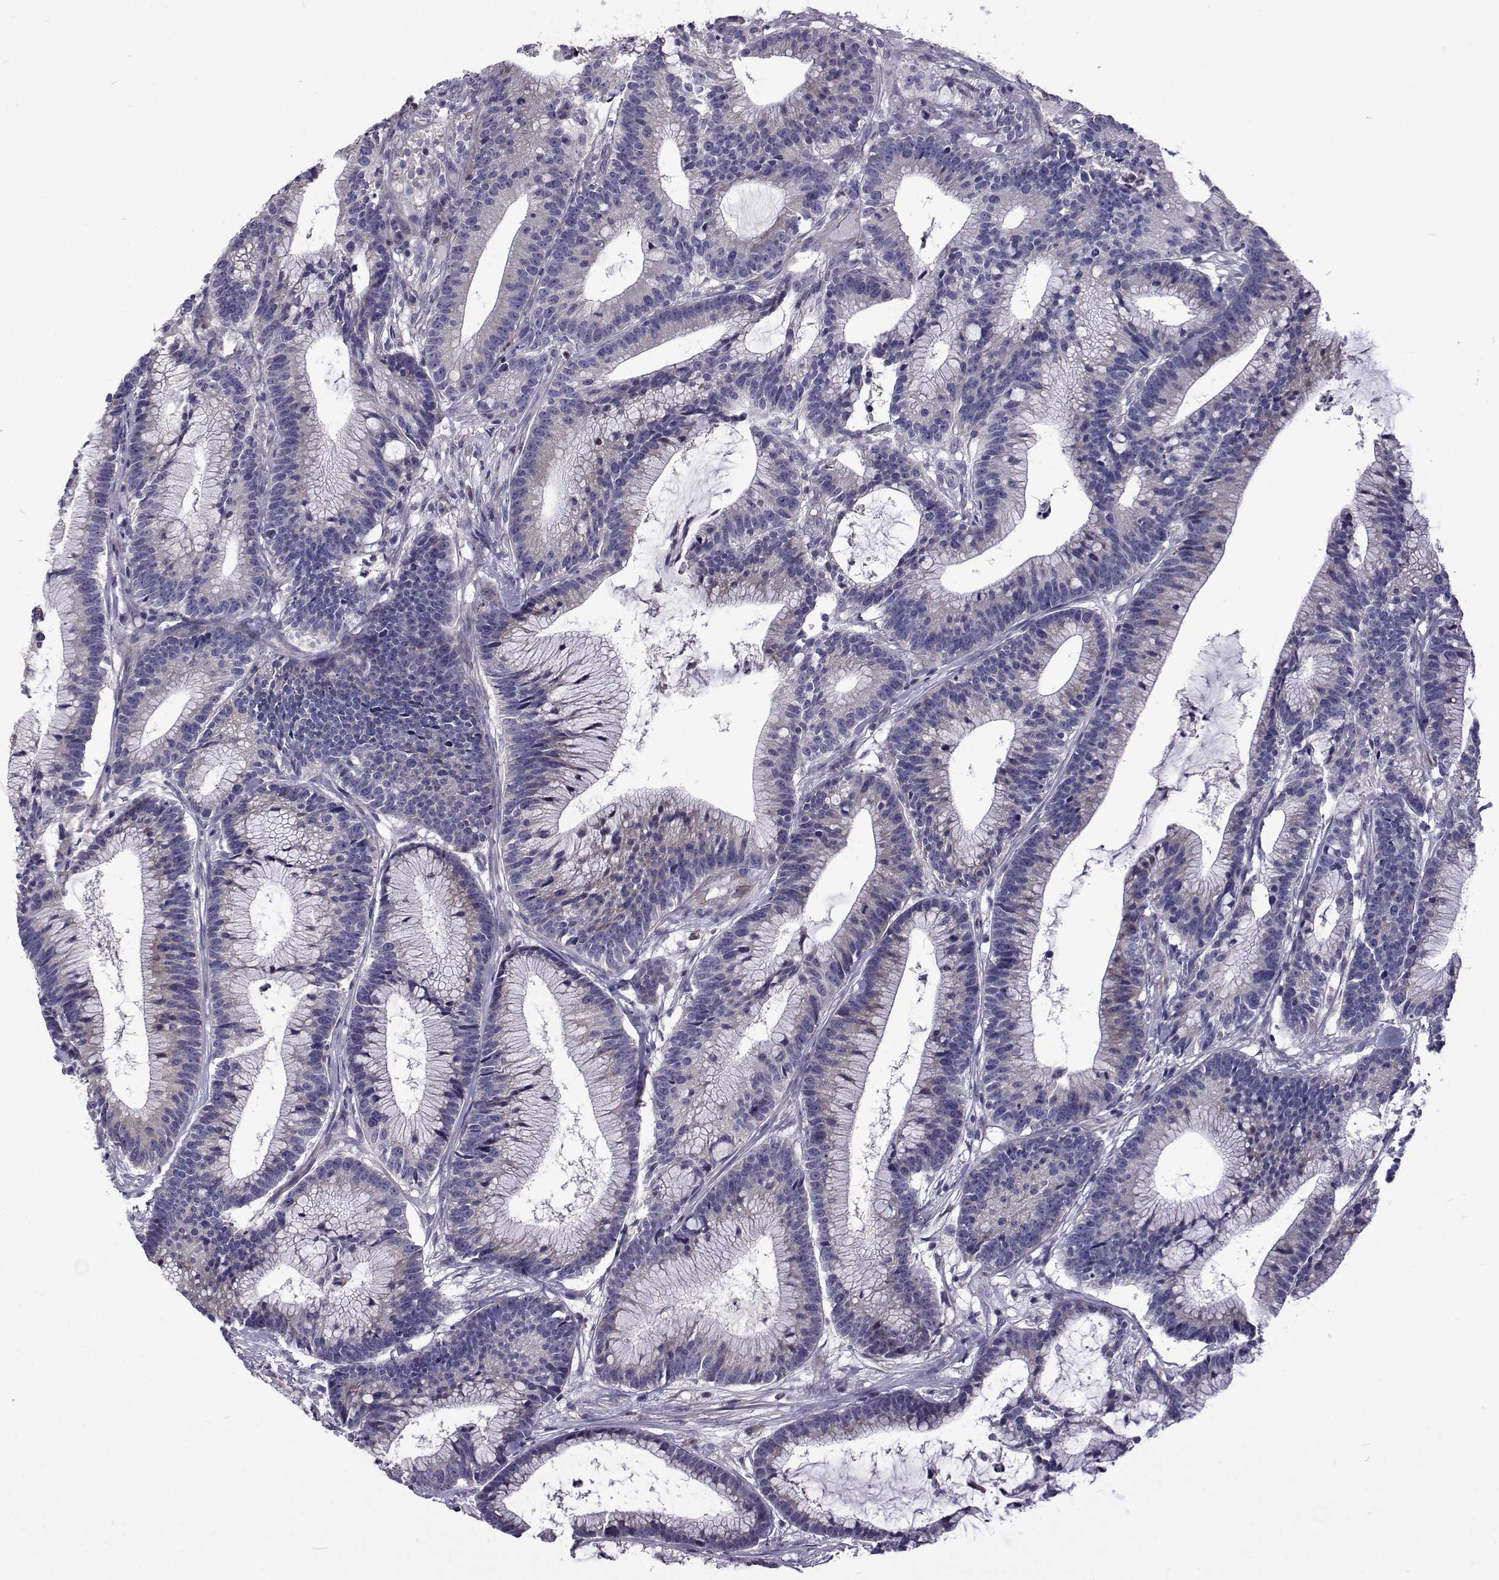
{"staining": {"intensity": "negative", "quantity": "none", "location": "none"}, "tissue": "colorectal cancer", "cell_type": "Tumor cells", "image_type": "cancer", "snomed": [{"axis": "morphology", "description": "Adenocarcinoma, NOS"}, {"axis": "topography", "description": "Colon"}], "caption": "DAB immunohistochemical staining of colorectal cancer (adenocarcinoma) demonstrates no significant staining in tumor cells.", "gene": "NPR3", "patient": {"sex": "female", "age": 78}}